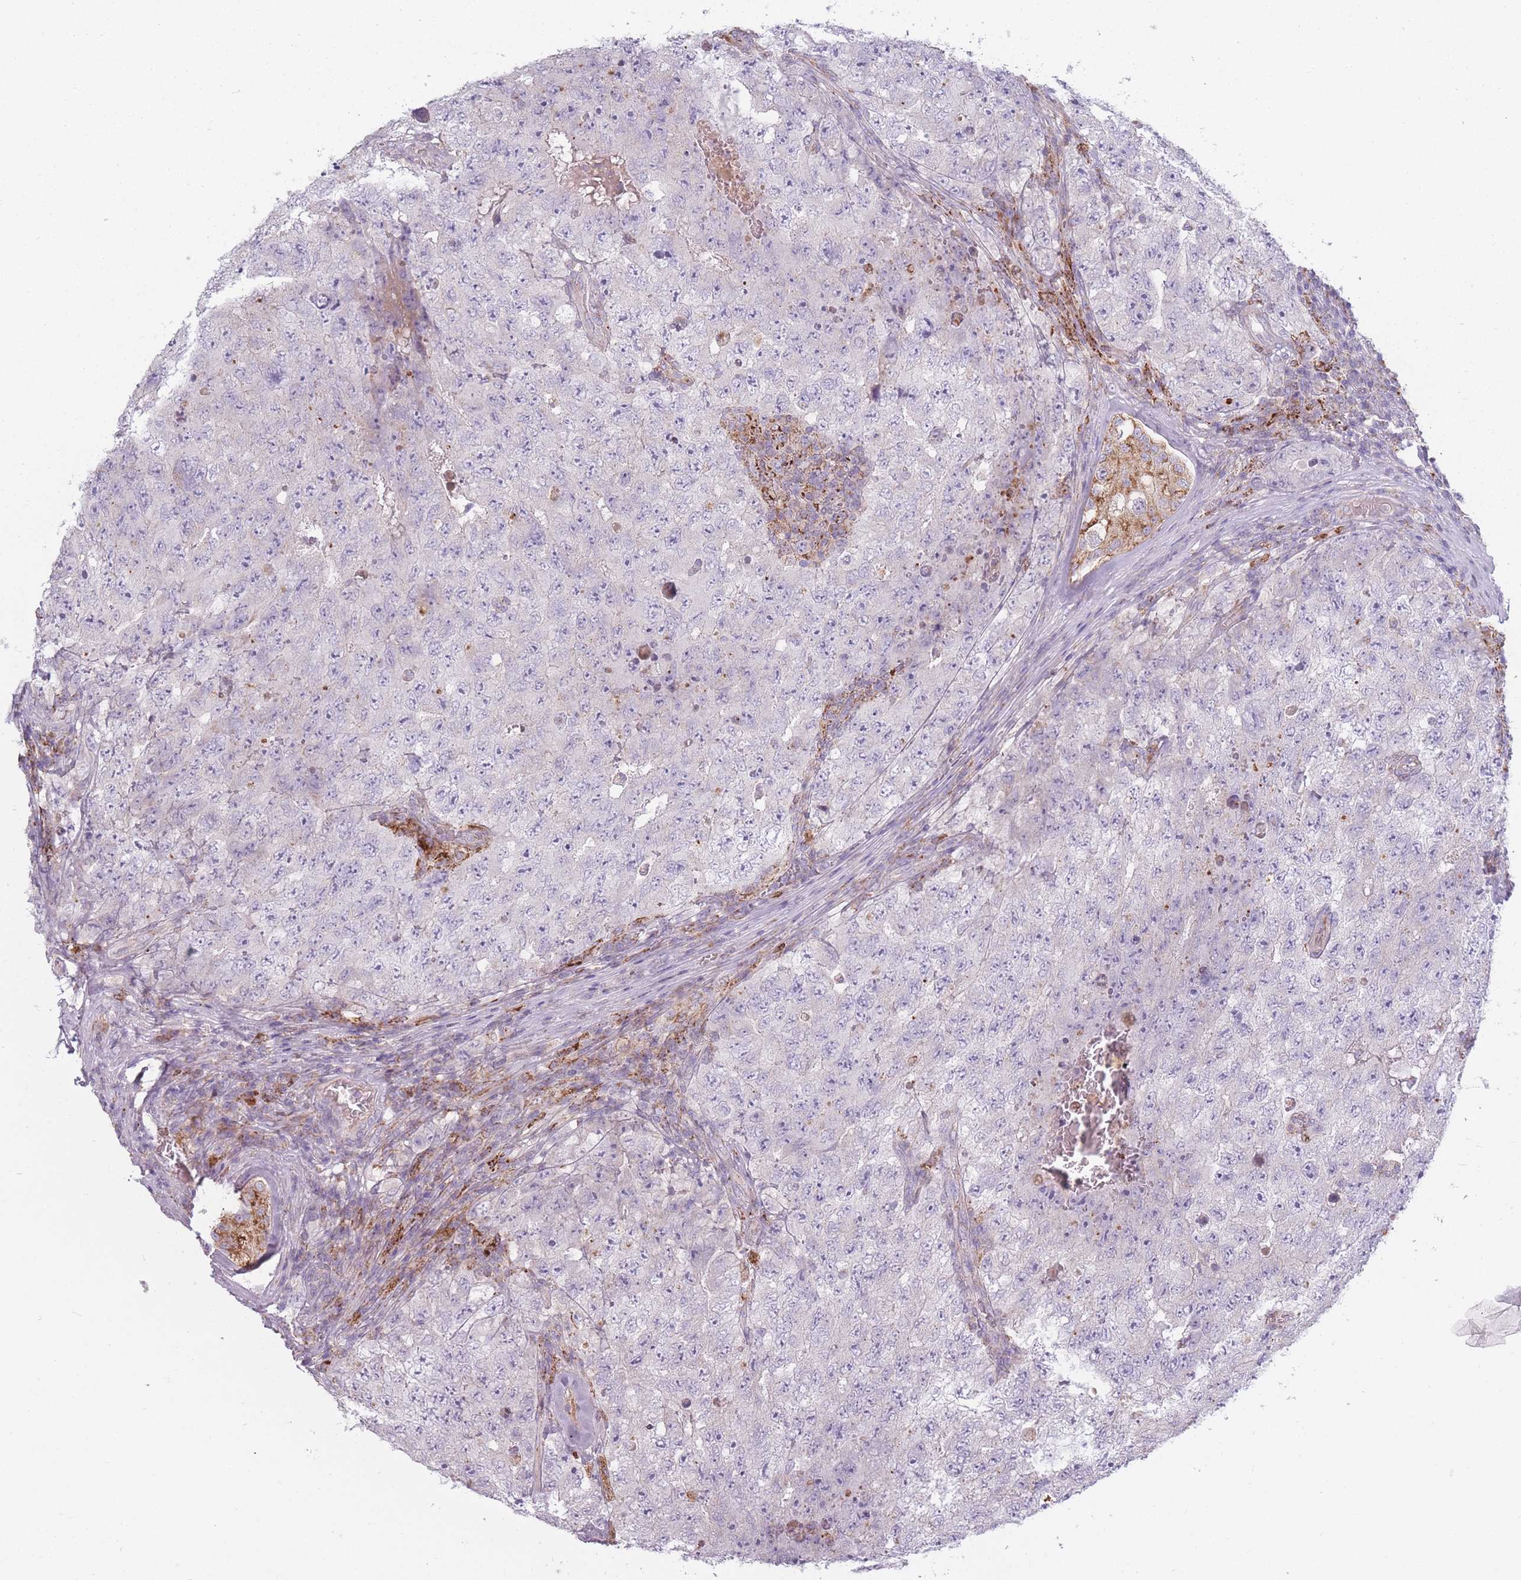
{"staining": {"intensity": "negative", "quantity": "none", "location": "none"}, "tissue": "testis cancer", "cell_type": "Tumor cells", "image_type": "cancer", "snomed": [{"axis": "morphology", "description": "Carcinoma, Embryonal, NOS"}, {"axis": "topography", "description": "Testis"}], "caption": "A histopathology image of testis cancer stained for a protein reveals no brown staining in tumor cells.", "gene": "PEX11B", "patient": {"sex": "male", "age": 17}}